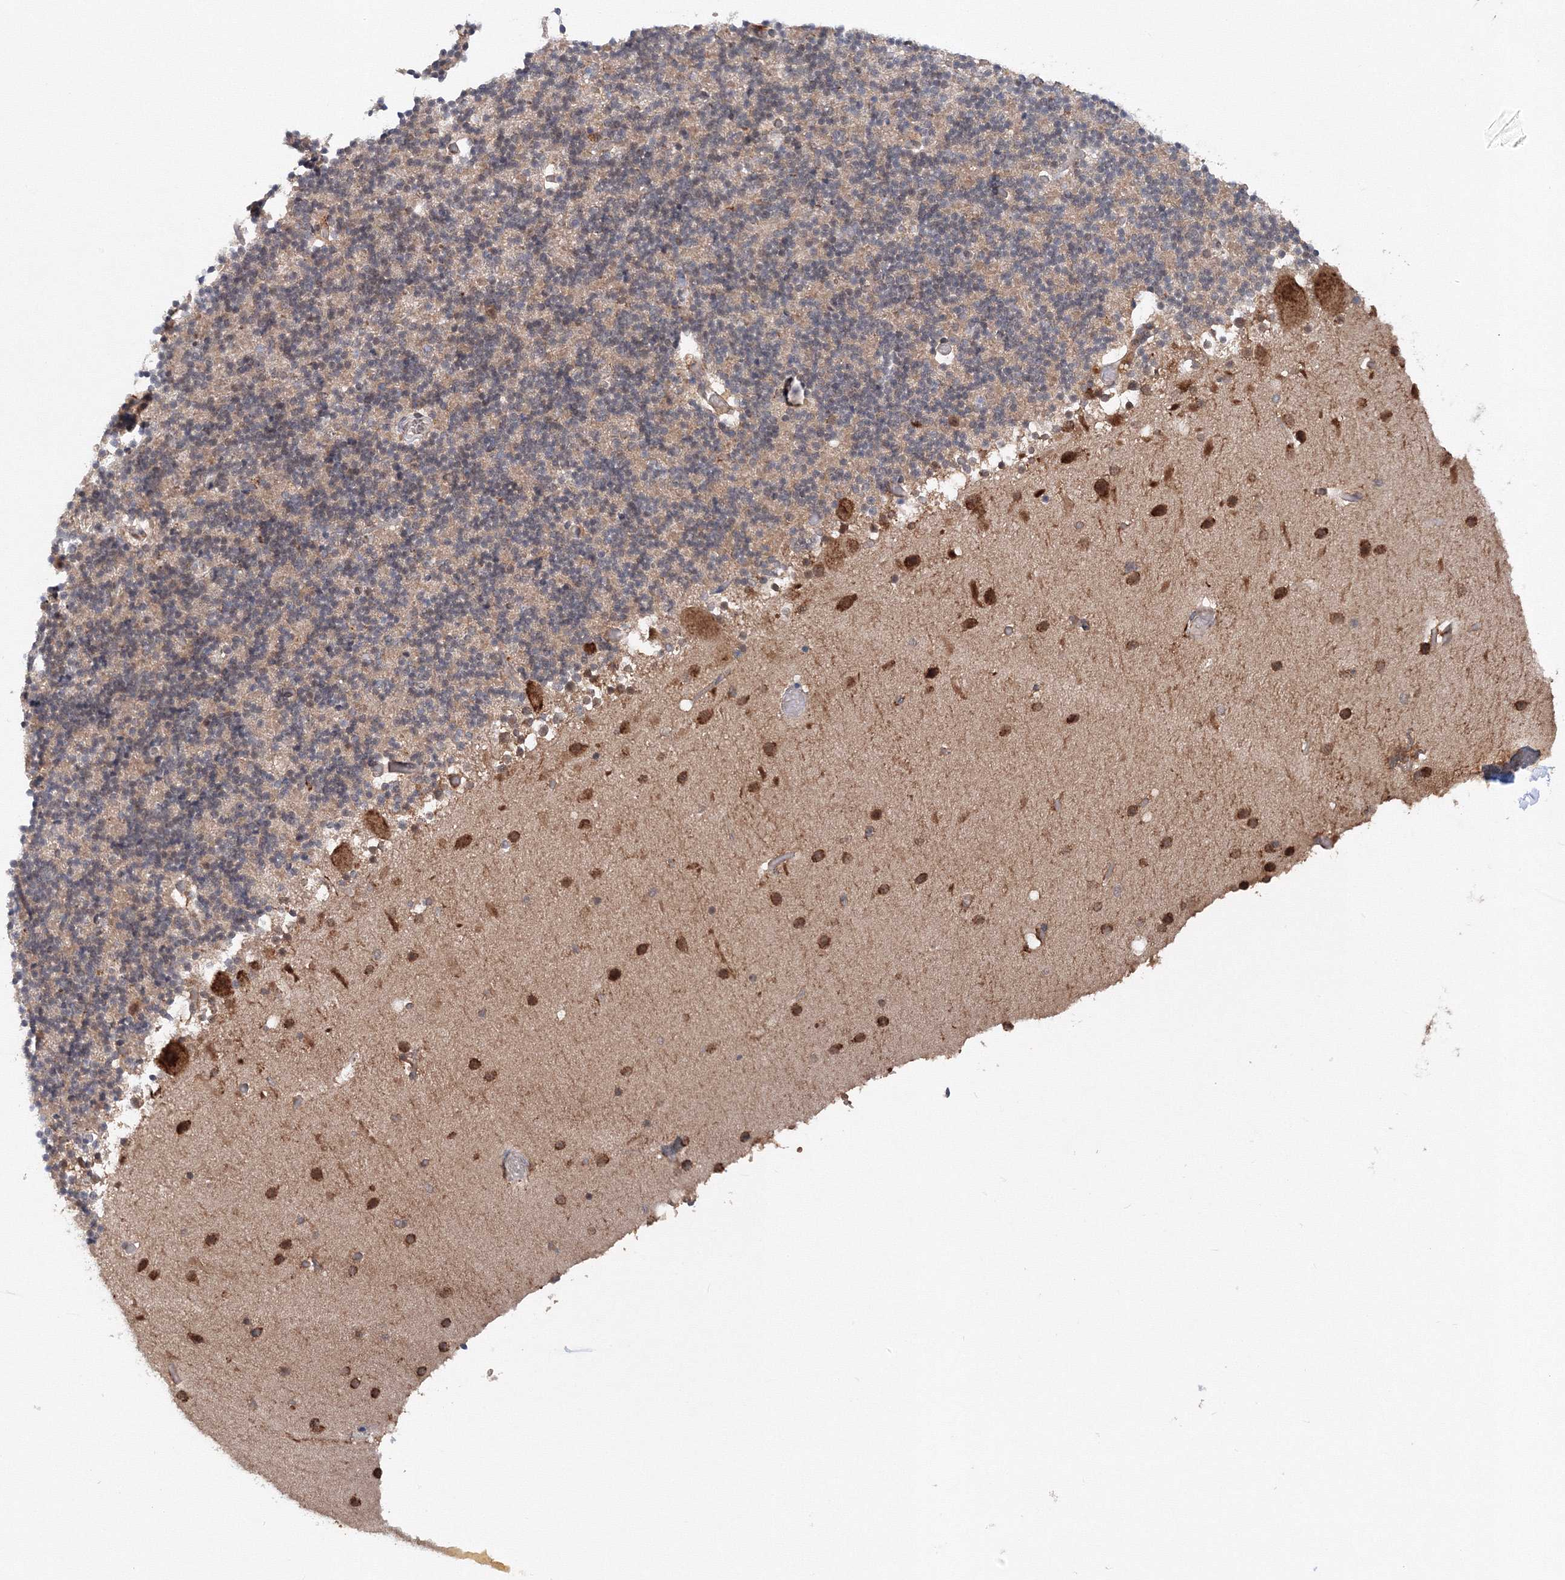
{"staining": {"intensity": "weak", "quantity": "<25%", "location": "cytoplasmic/membranous"}, "tissue": "cerebellum", "cell_type": "Cells in granular layer", "image_type": "normal", "snomed": [{"axis": "morphology", "description": "Normal tissue, NOS"}, {"axis": "topography", "description": "Cerebellum"}], "caption": "Cells in granular layer show no significant protein expression in normal cerebellum.", "gene": "DIS3L2", "patient": {"sex": "male", "age": 57}}